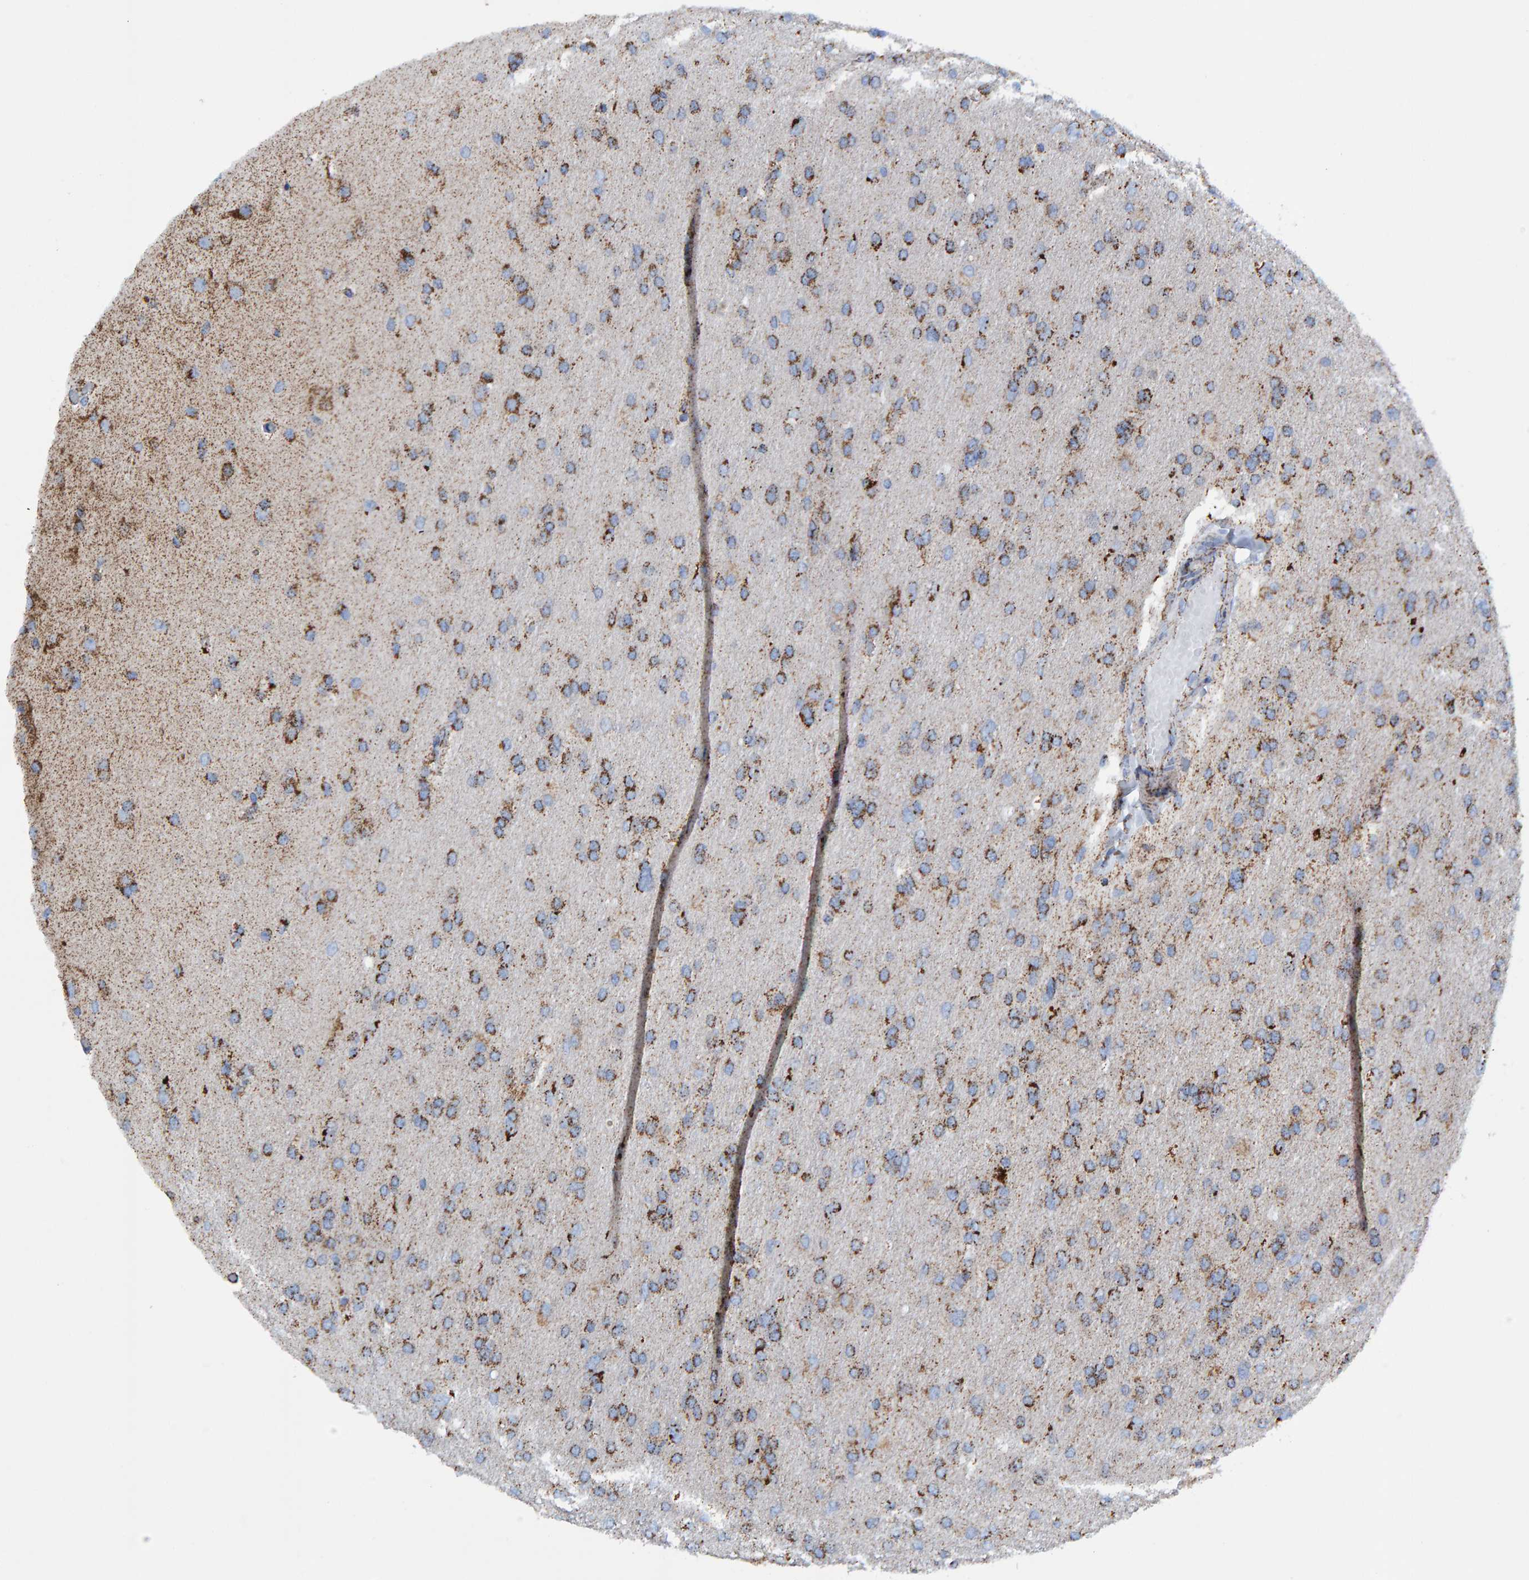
{"staining": {"intensity": "strong", "quantity": "25%-75%", "location": "cytoplasmic/membranous"}, "tissue": "glioma", "cell_type": "Tumor cells", "image_type": "cancer", "snomed": [{"axis": "morphology", "description": "Glioma, malignant, High grade"}, {"axis": "topography", "description": "Cerebral cortex"}], "caption": "Immunohistochemistry (DAB (3,3'-diaminobenzidine)) staining of glioma demonstrates strong cytoplasmic/membranous protein positivity in approximately 25%-75% of tumor cells.", "gene": "ENSG00000262660", "patient": {"sex": "female", "age": 36}}